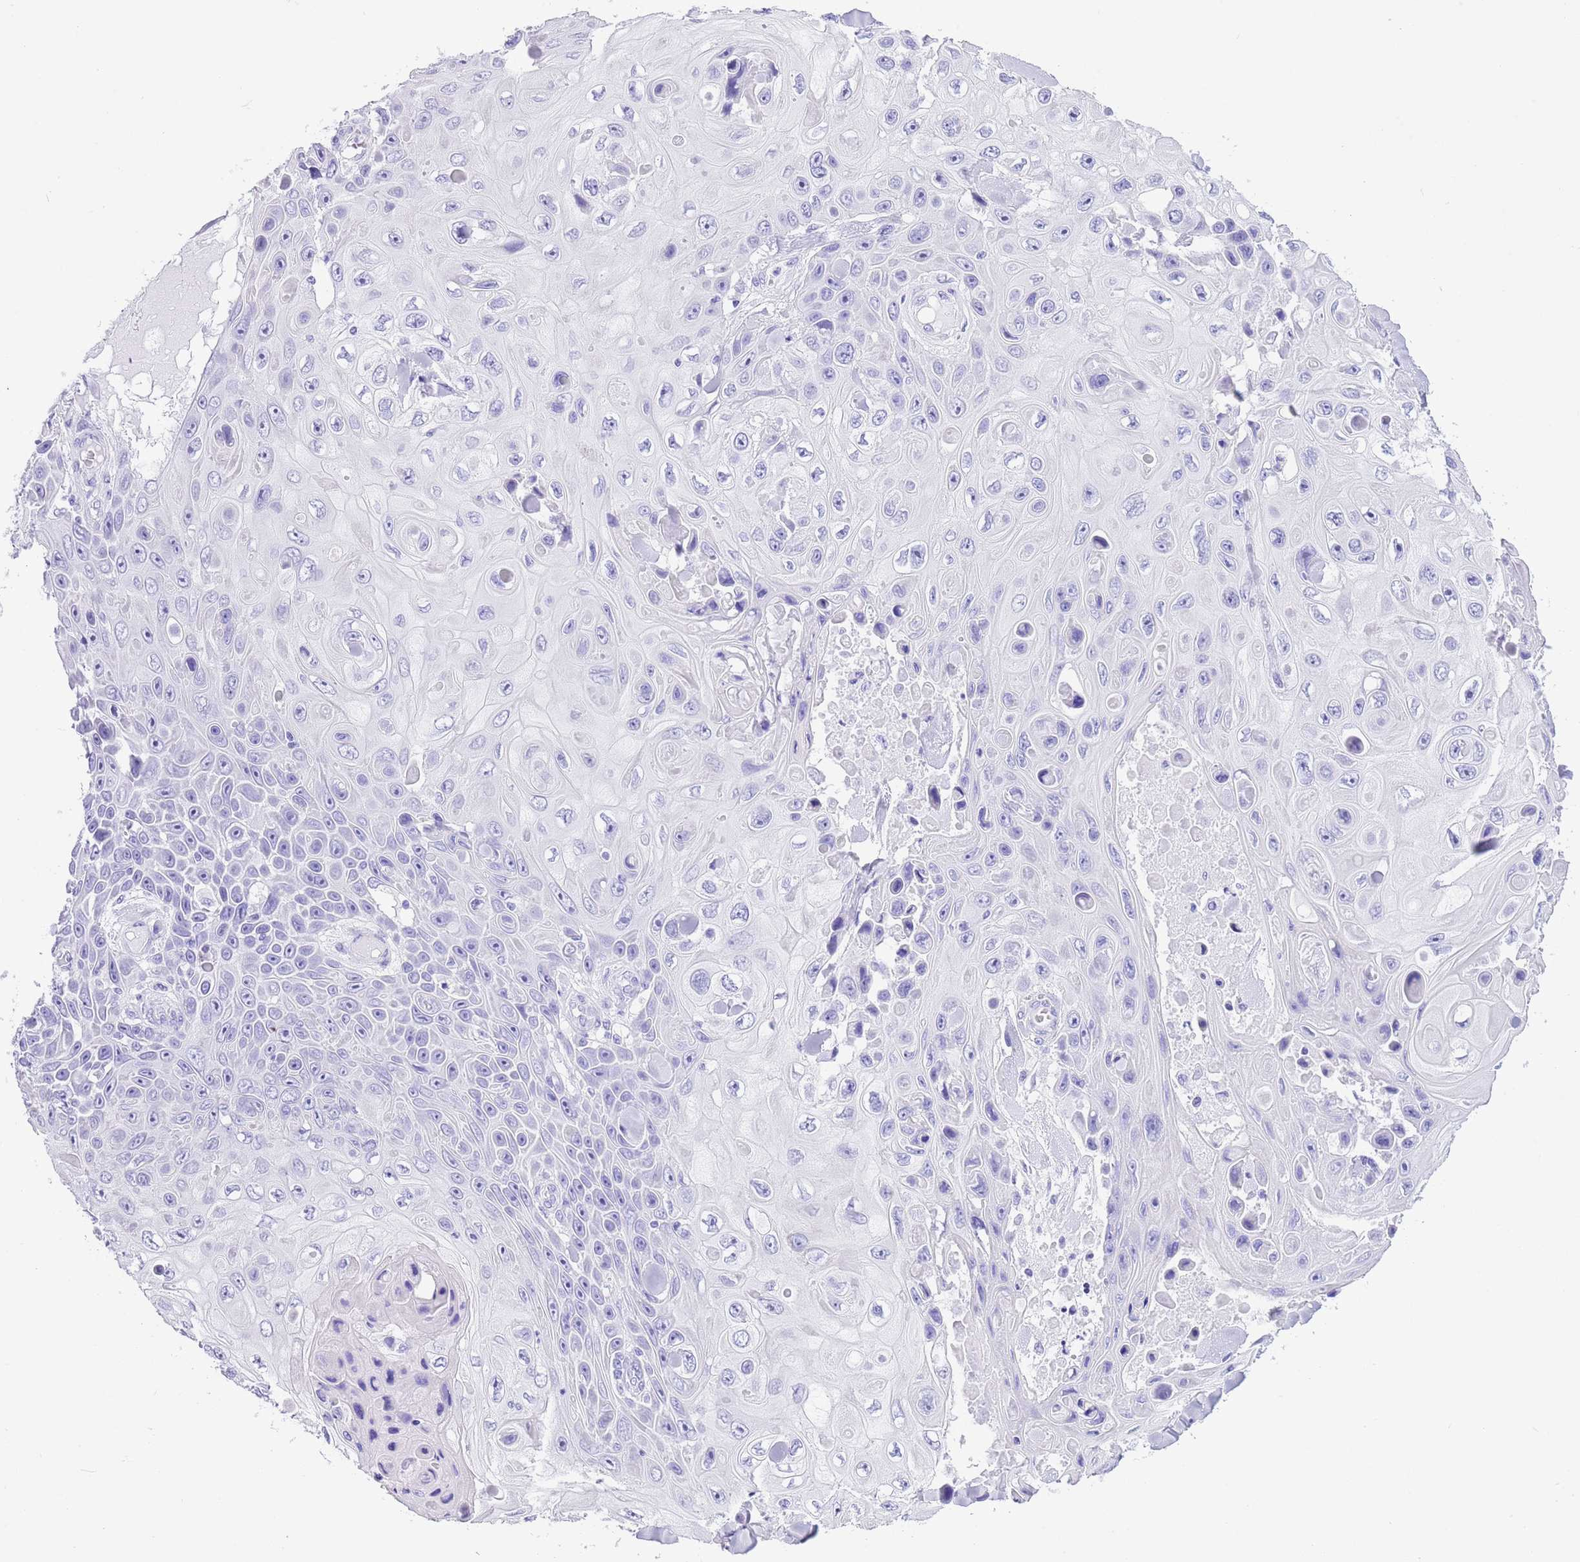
{"staining": {"intensity": "negative", "quantity": "none", "location": "none"}, "tissue": "skin cancer", "cell_type": "Tumor cells", "image_type": "cancer", "snomed": [{"axis": "morphology", "description": "Squamous cell carcinoma, NOS"}, {"axis": "topography", "description": "Skin"}], "caption": "Immunohistochemistry (IHC) histopathology image of neoplastic tissue: skin cancer stained with DAB (3,3'-diaminobenzidine) exhibits no significant protein expression in tumor cells.", "gene": "TMEM185B", "patient": {"sex": "male", "age": 82}}